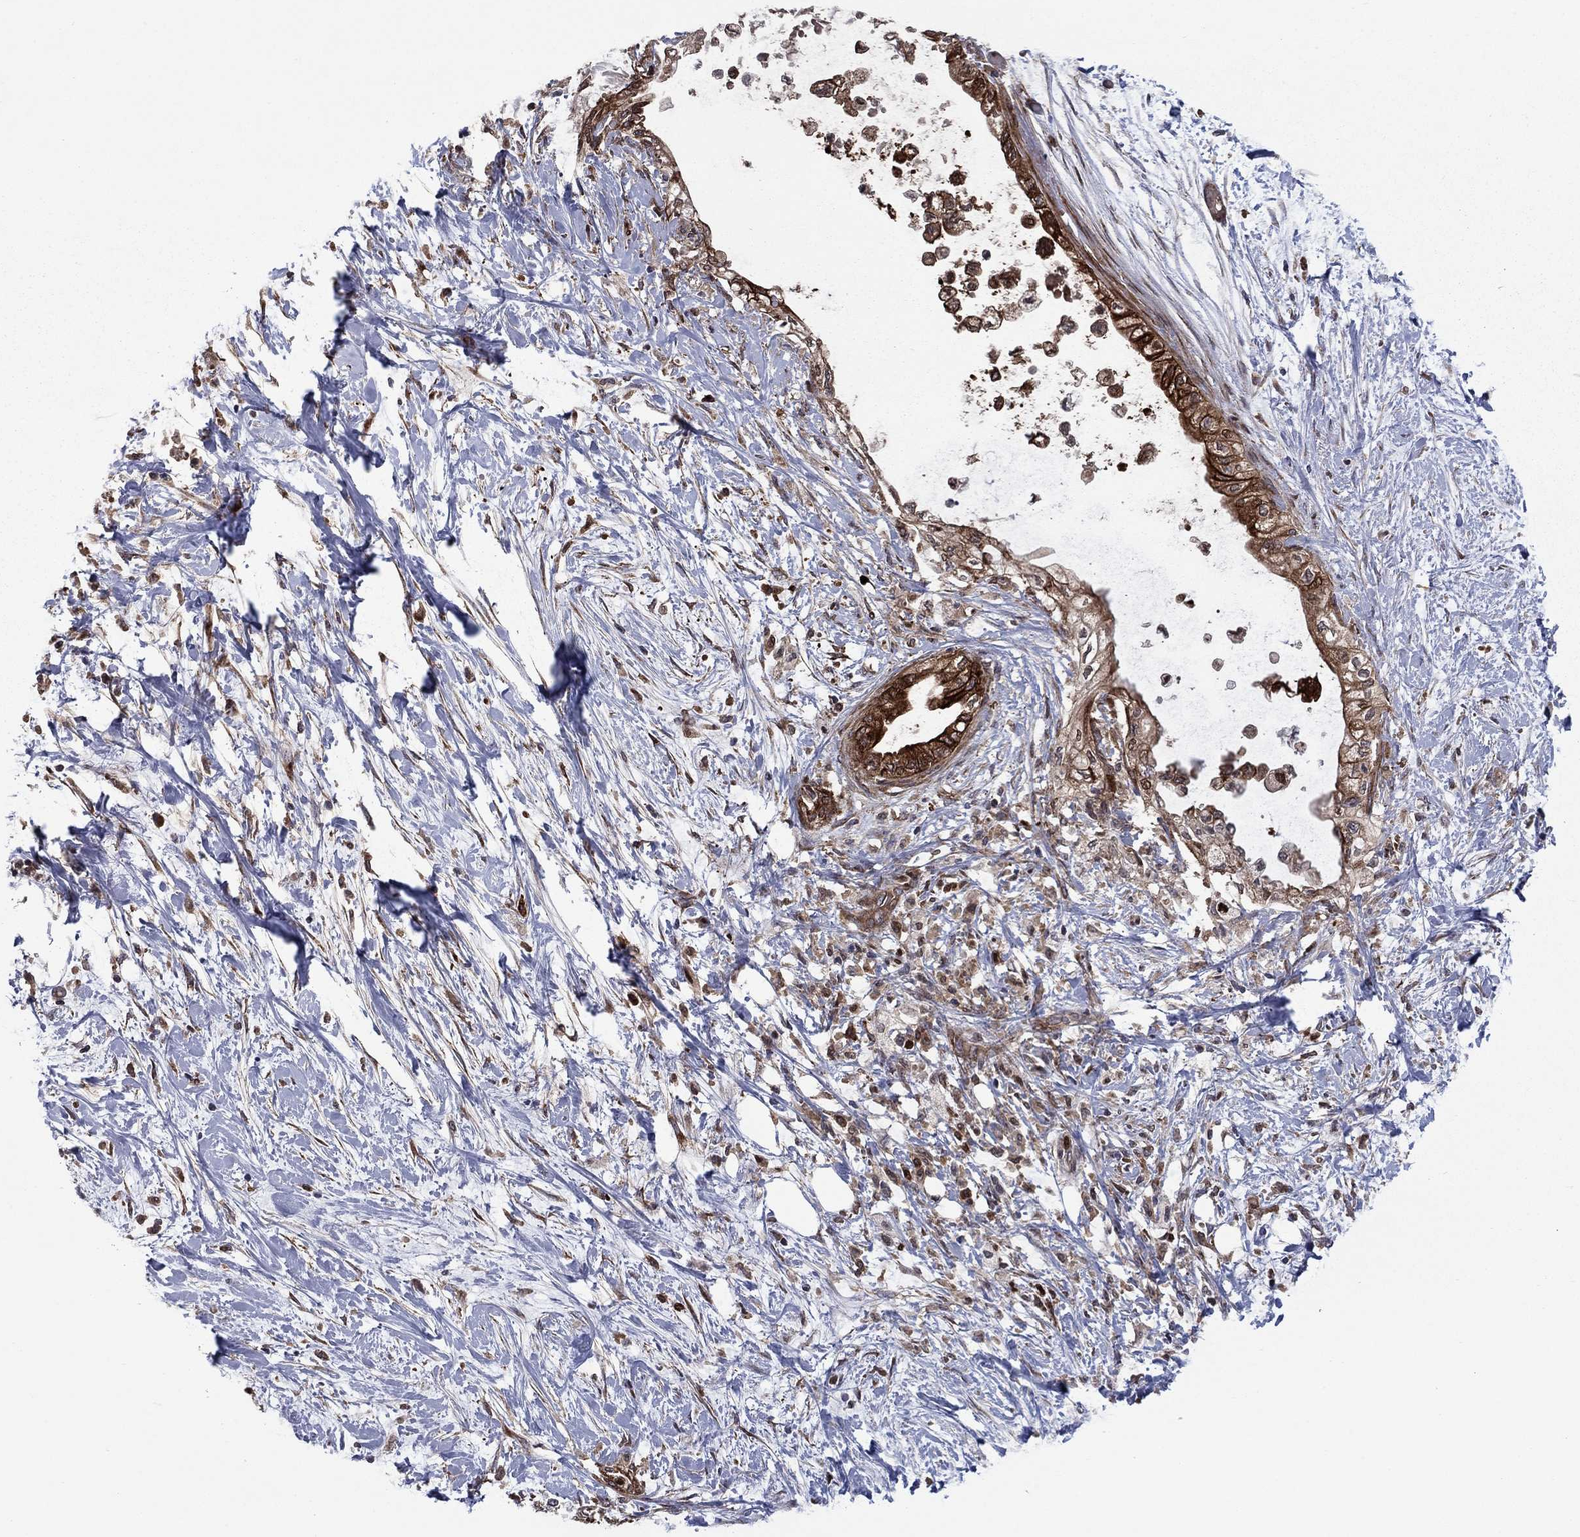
{"staining": {"intensity": "strong", "quantity": "25%-75%", "location": "cytoplasmic/membranous"}, "tissue": "pancreatic cancer", "cell_type": "Tumor cells", "image_type": "cancer", "snomed": [{"axis": "morphology", "description": "Normal tissue, NOS"}, {"axis": "morphology", "description": "Adenocarcinoma, NOS"}, {"axis": "topography", "description": "Pancreas"}, {"axis": "topography", "description": "Duodenum"}], "caption": "Protein expression analysis of pancreatic adenocarcinoma shows strong cytoplasmic/membranous expression in approximately 25%-75% of tumor cells.", "gene": "HDAC4", "patient": {"sex": "female", "age": 60}}